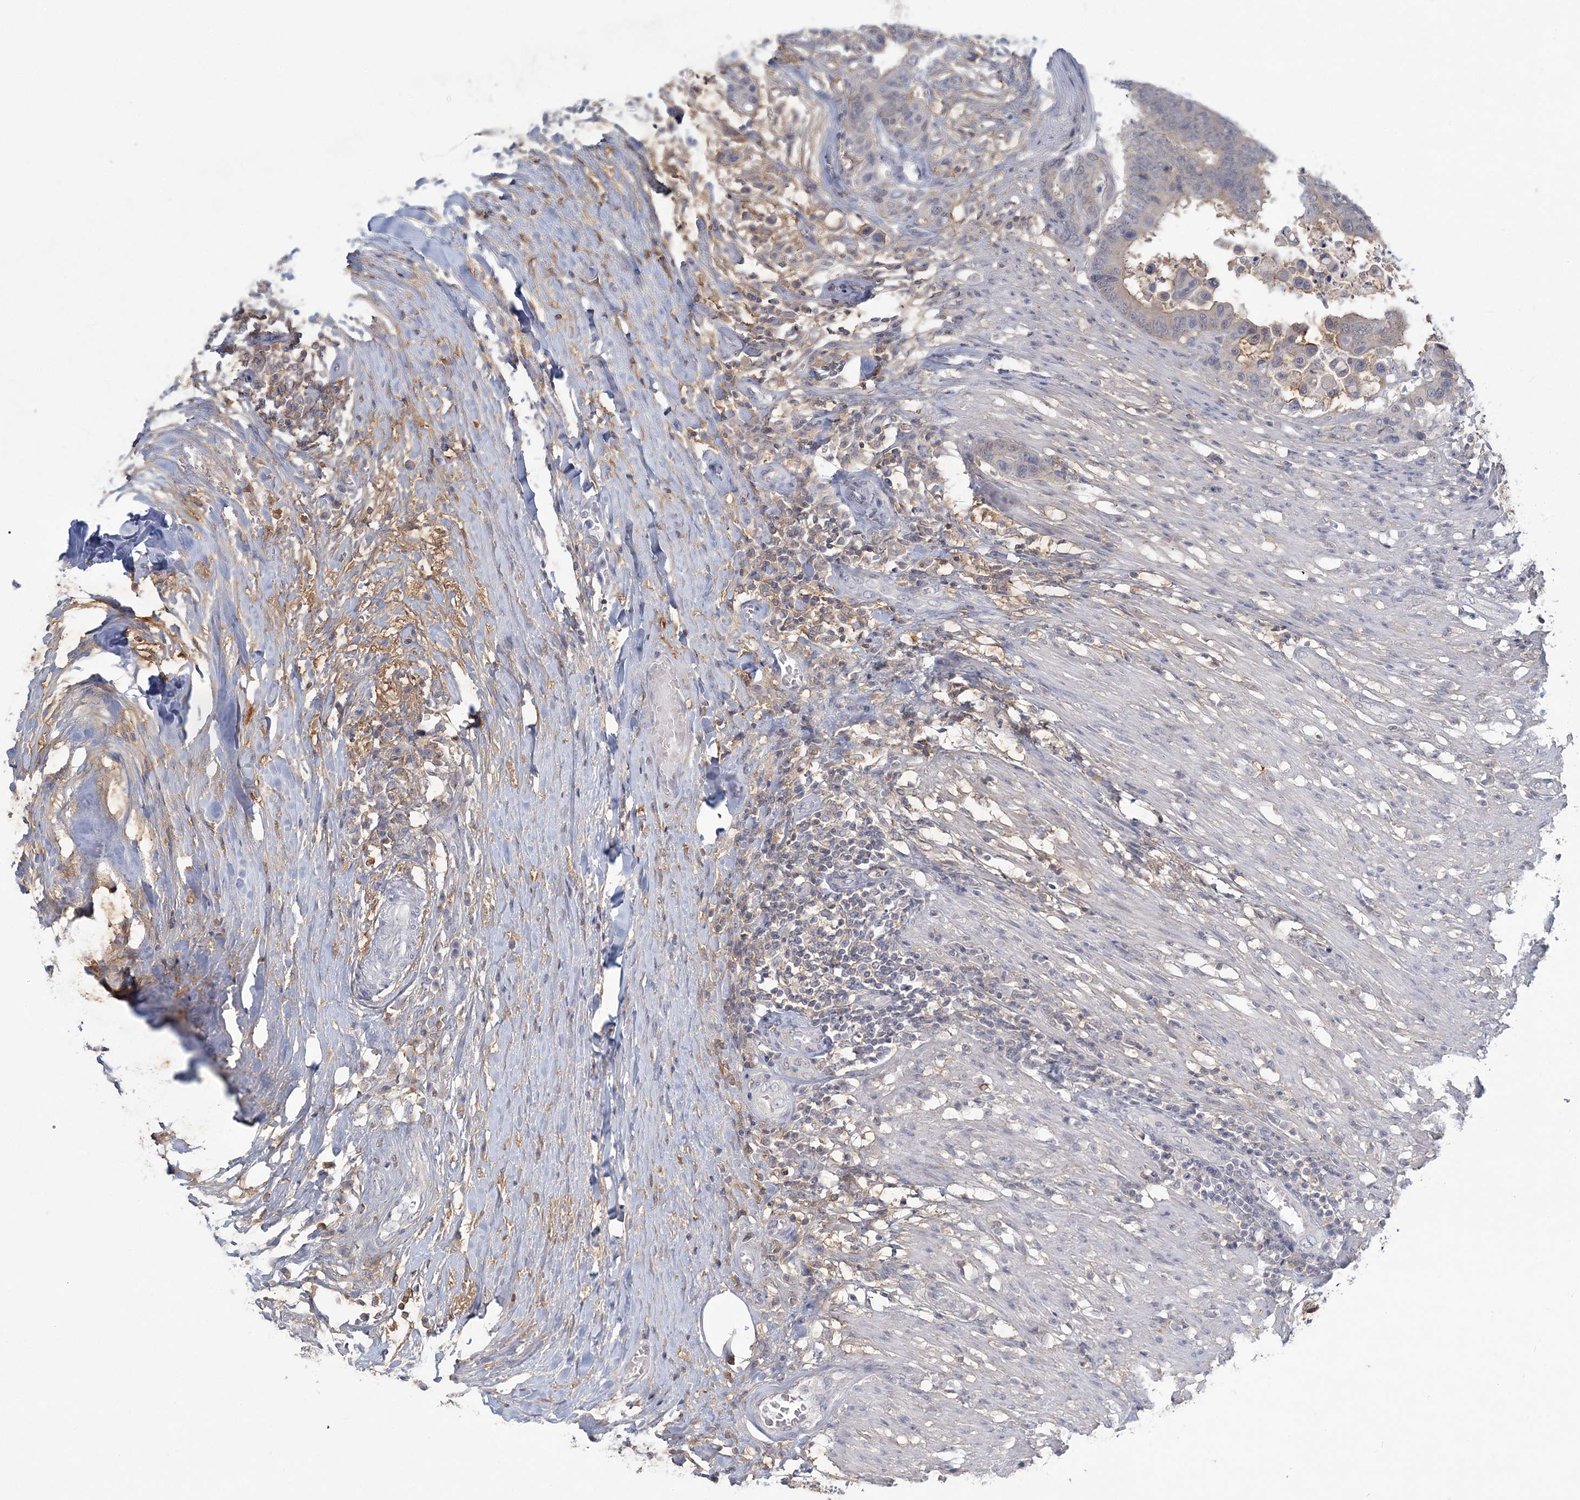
{"staining": {"intensity": "weak", "quantity": "<25%", "location": "cytoplasmic/membranous"}, "tissue": "colorectal cancer", "cell_type": "Tumor cells", "image_type": "cancer", "snomed": [{"axis": "morphology", "description": "Normal tissue, NOS"}, {"axis": "morphology", "description": "Adenocarcinoma, NOS"}, {"axis": "topography", "description": "Colon"}], "caption": "An IHC micrograph of colorectal cancer is shown. There is no staining in tumor cells of colorectal cancer.", "gene": "ANKS1A", "patient": {"sex": "male", "age": 82}}